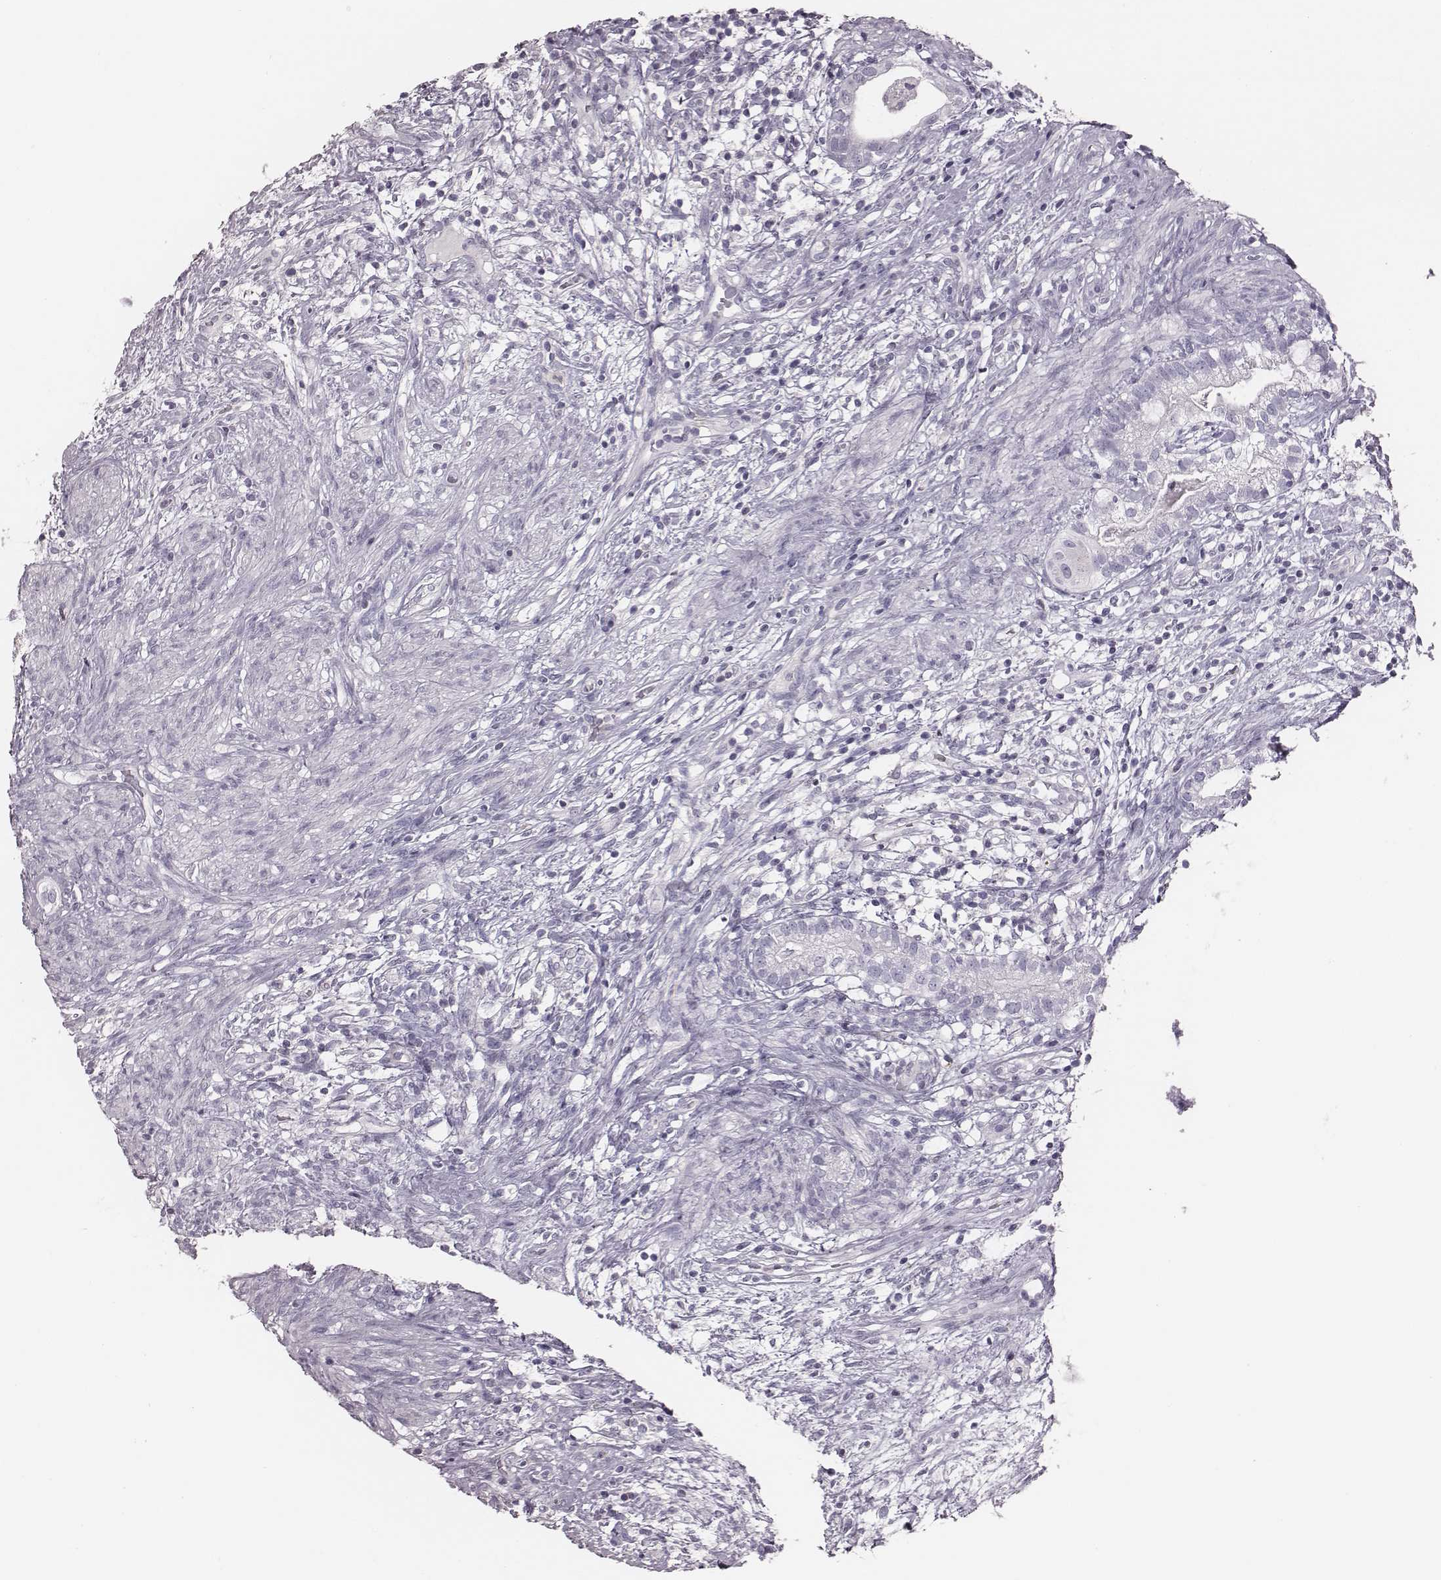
{"staining": {"intensity": "negative", "quantity": "none", "location": "none"}, "tissue": "testis cancer", "cell_type": "Tumor cells", "image_type": "cancer", "snomed": [{"axis": "morphology", "description": "Seminoma, NOS"}, {"axis": "morphology", "description": "Carcinoma, Embryonal, NOS"}, {"axis": "topography", "description": "Testis"}], "caption": "Seminoma (testis) stained for a protein using IHC exhibits no staining tumor cells.", "gene": "ZNF365", "patient": {"sex": "male", "age": 41}}